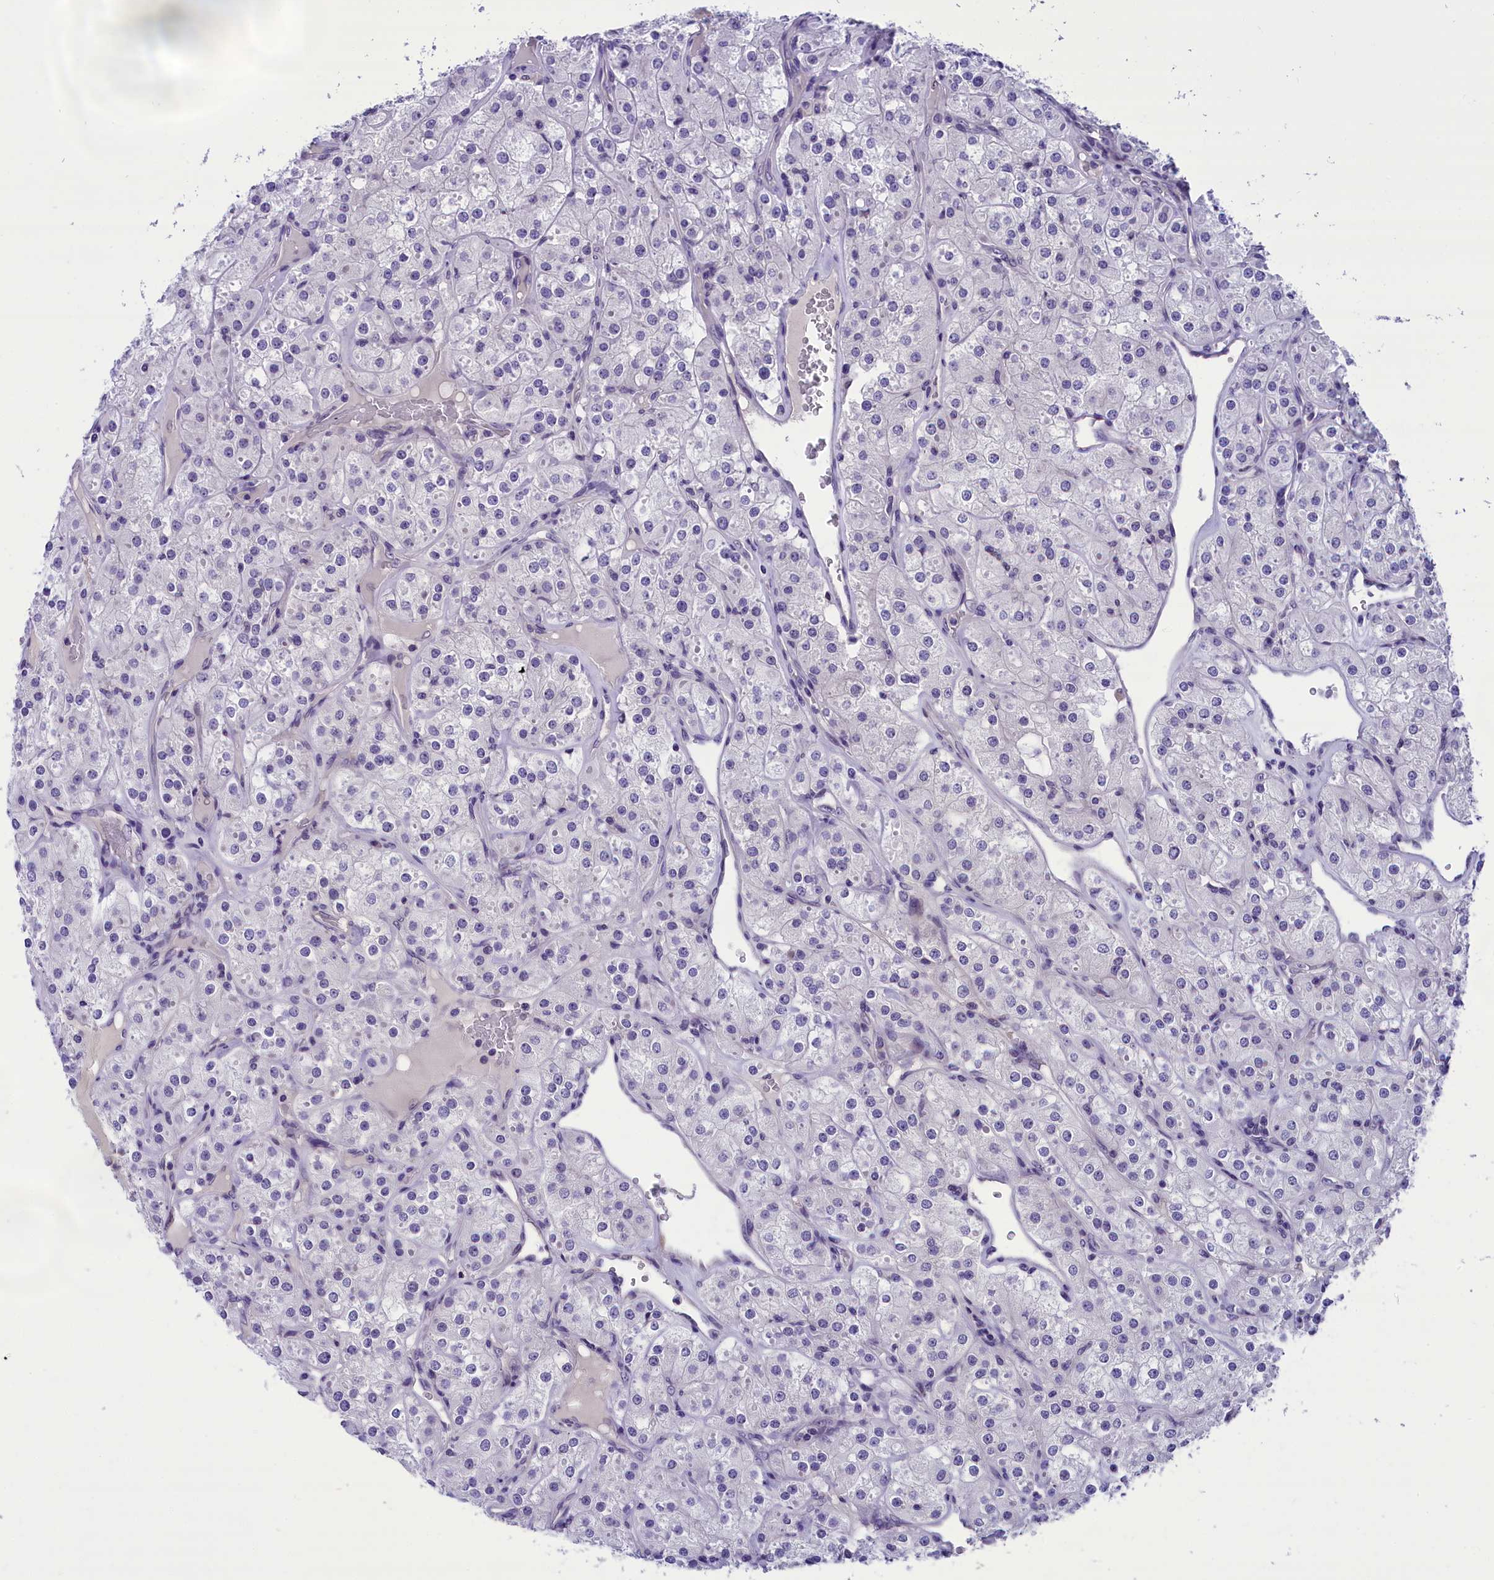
{"staining": {"intensity": "negative", "quantity": "none", "location": "none"}, "tissue": "renal cancer", "cell_type": "Tumor cells", "image_type": "cancer", "snomed": [{"axis": "morphology", "description": "Adenocarcinoma, NOS"}, {"axis": "topography", "description": "Kidney"}], "caption": "Immunohistochemistry (IHC) photomicrograph of renal cancer (adenocarcinoma) stained for a protein (brown), which reveals no positivity in tumor cells. (DAB (3,3'-diaminobenzidine) immunohistochemistry (IHC) visualized using brightfield microscopy, high magnification).", "gene": "PRR15", "patient": {"sex": "male", "age": 77}}